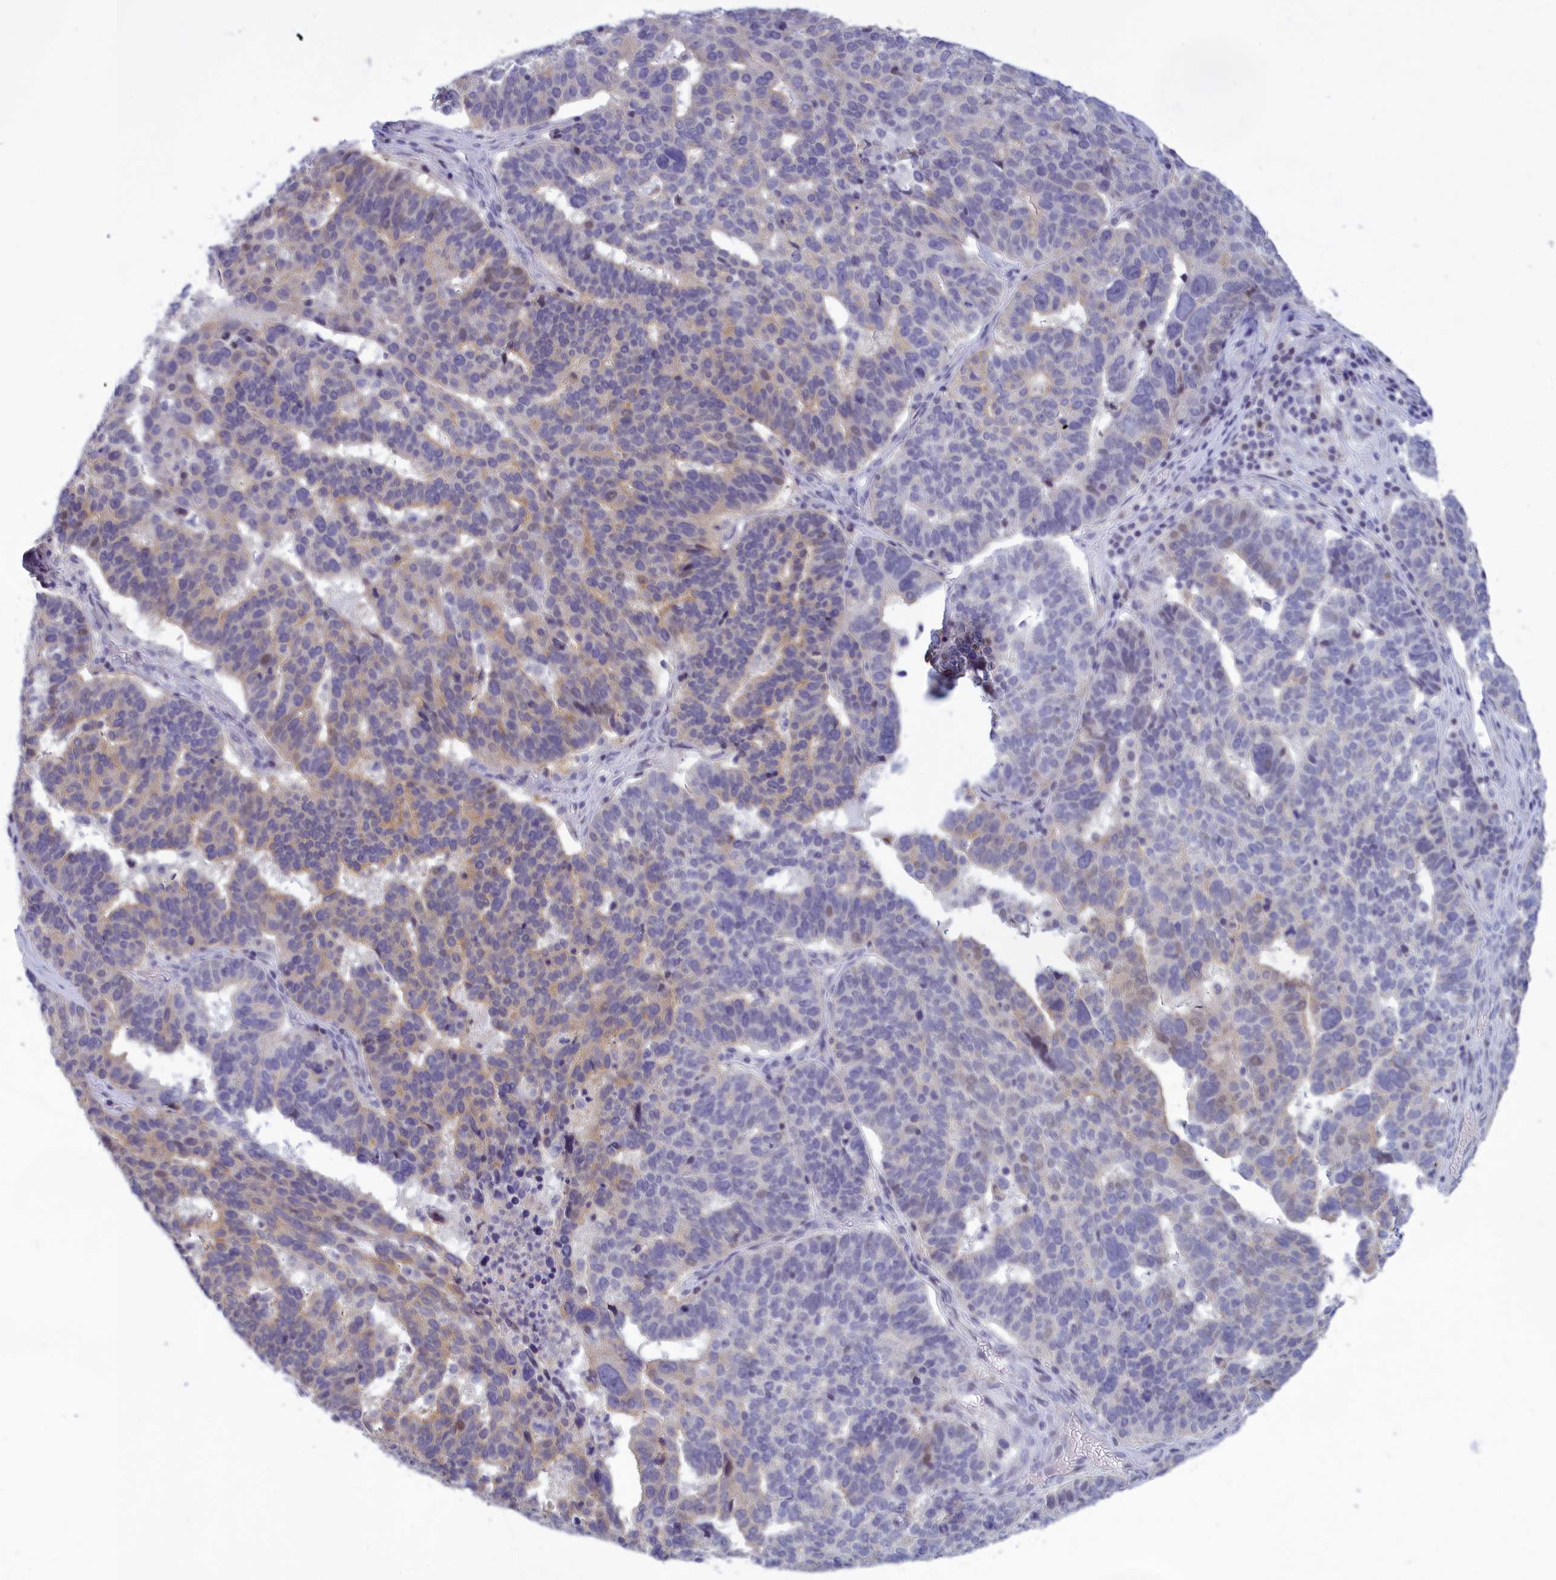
{"staining": {"intensity": "weak", "quantity": "25%-75%", "location": "cytoplasmic/membranous"}, "tissue": "ovarian cancer", "cell_type": "Tumor cells", "image_type": "cancer", "snomed": [{"axis": "morphology", "description": "Cystadenocarcinoma, serous, NOS"}, {"axis": "topography", "description": "Ovary"}], "caption": "The photomicrograph reveals immunohistochemical staining of ovarian serous cystadenocarcinoma. There is weak cytoplasmic/membranous expression is identified in approximately 25%-75% of tumor cells.", "gene": "CORO2A", "patient": {"sex": "female", "age": 59}}